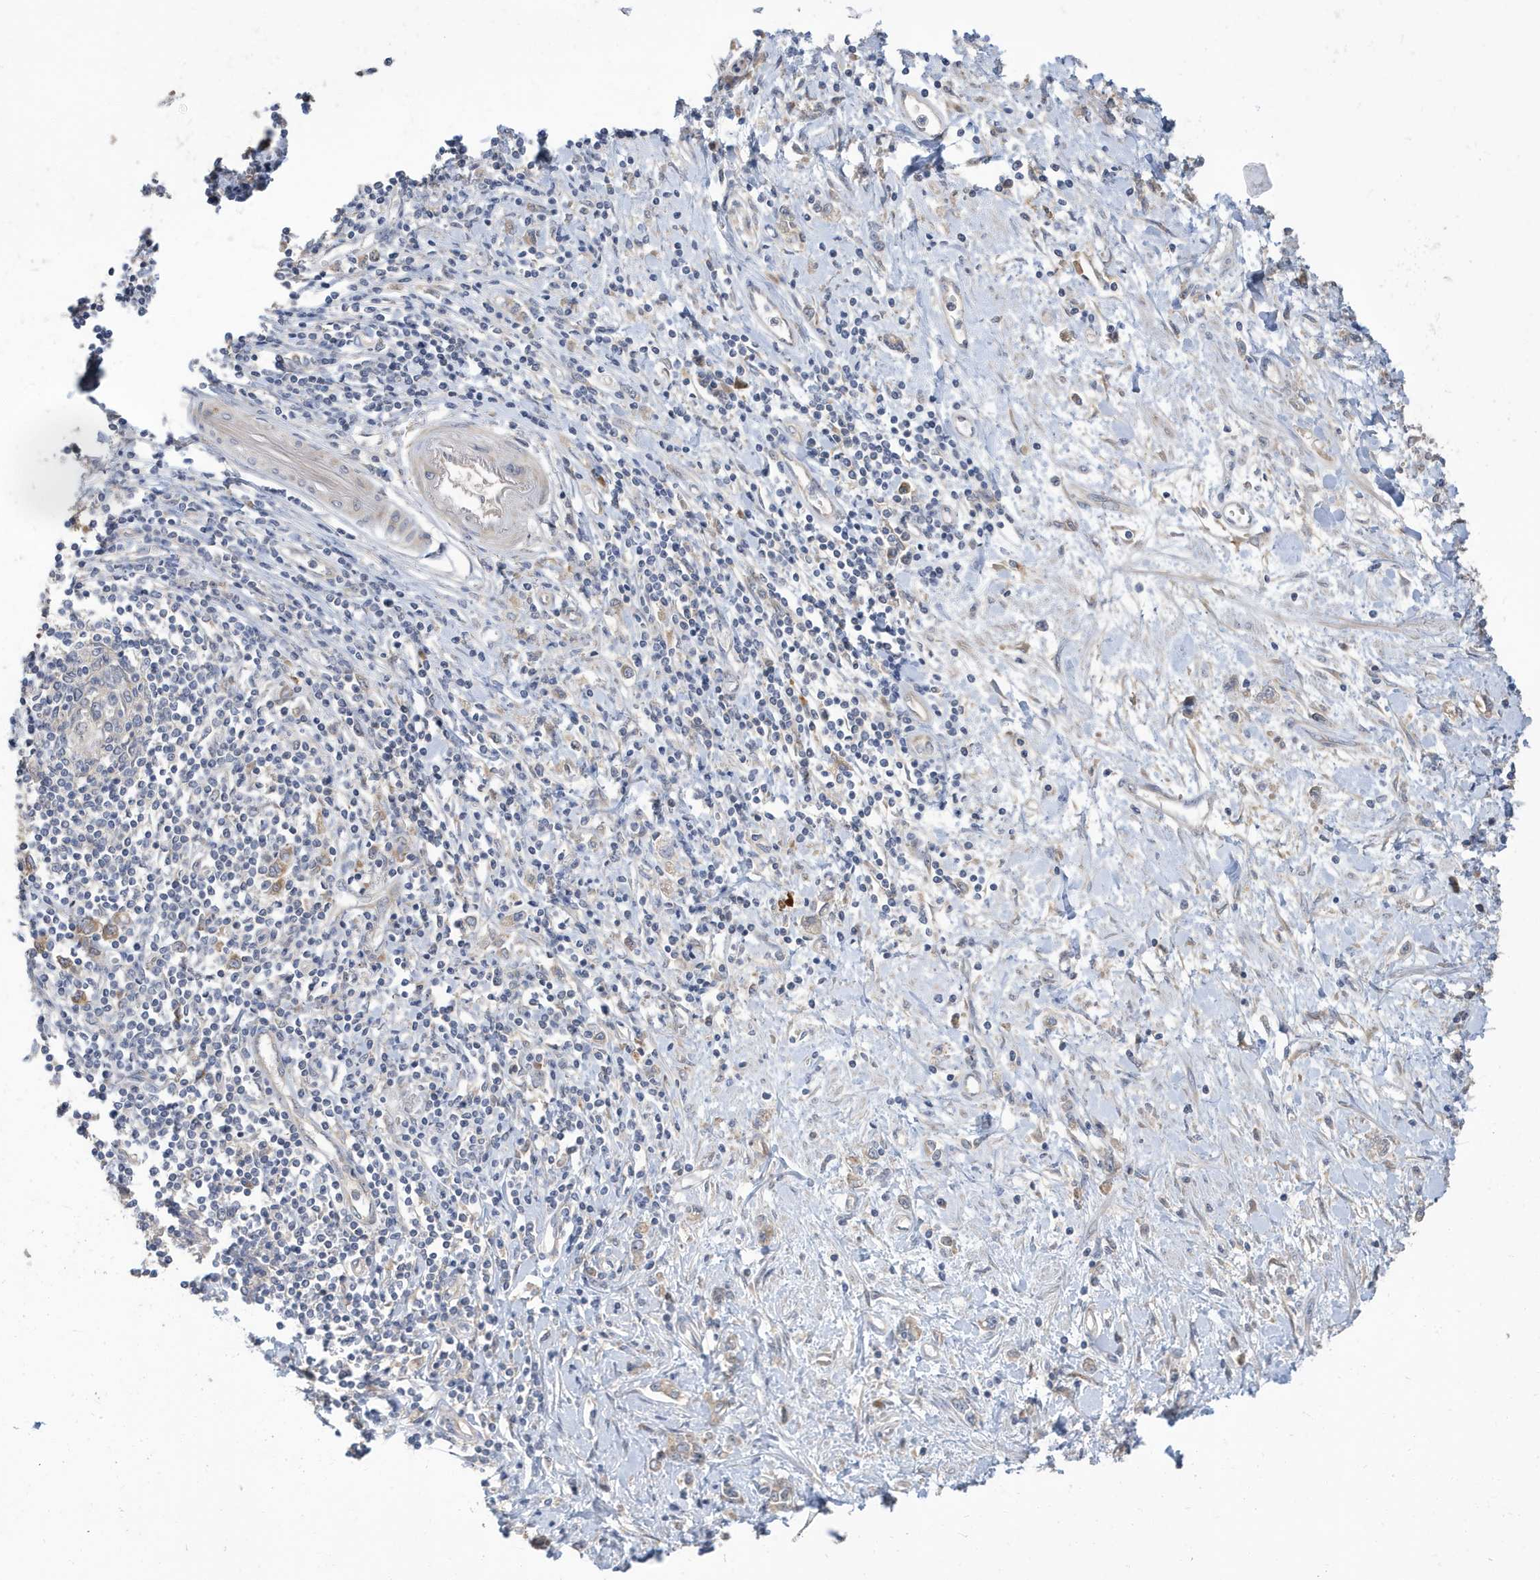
{"staining": {"intensity": "moderate", "quantity": "<25%", "location": "cytoplasmic/membranous"}, "tissue": "stomach cancer", "cell_type": "Tumor cells", "image_type": "cancer", "snomed": [{"axis": "morphology", "description": "Adenocarcinoma, NOS"}, {"axis": "topography", "description": "Stomach"}], "caption": "Moderate cytoplasmic/membranous positivity for a protein is present in approximately <25% of tumor cells of adenocarcinoma (stomach) using immunohistochemistry.", "gene": "LAPTM4A", "patient": {"sex": "female", "age": 76}}